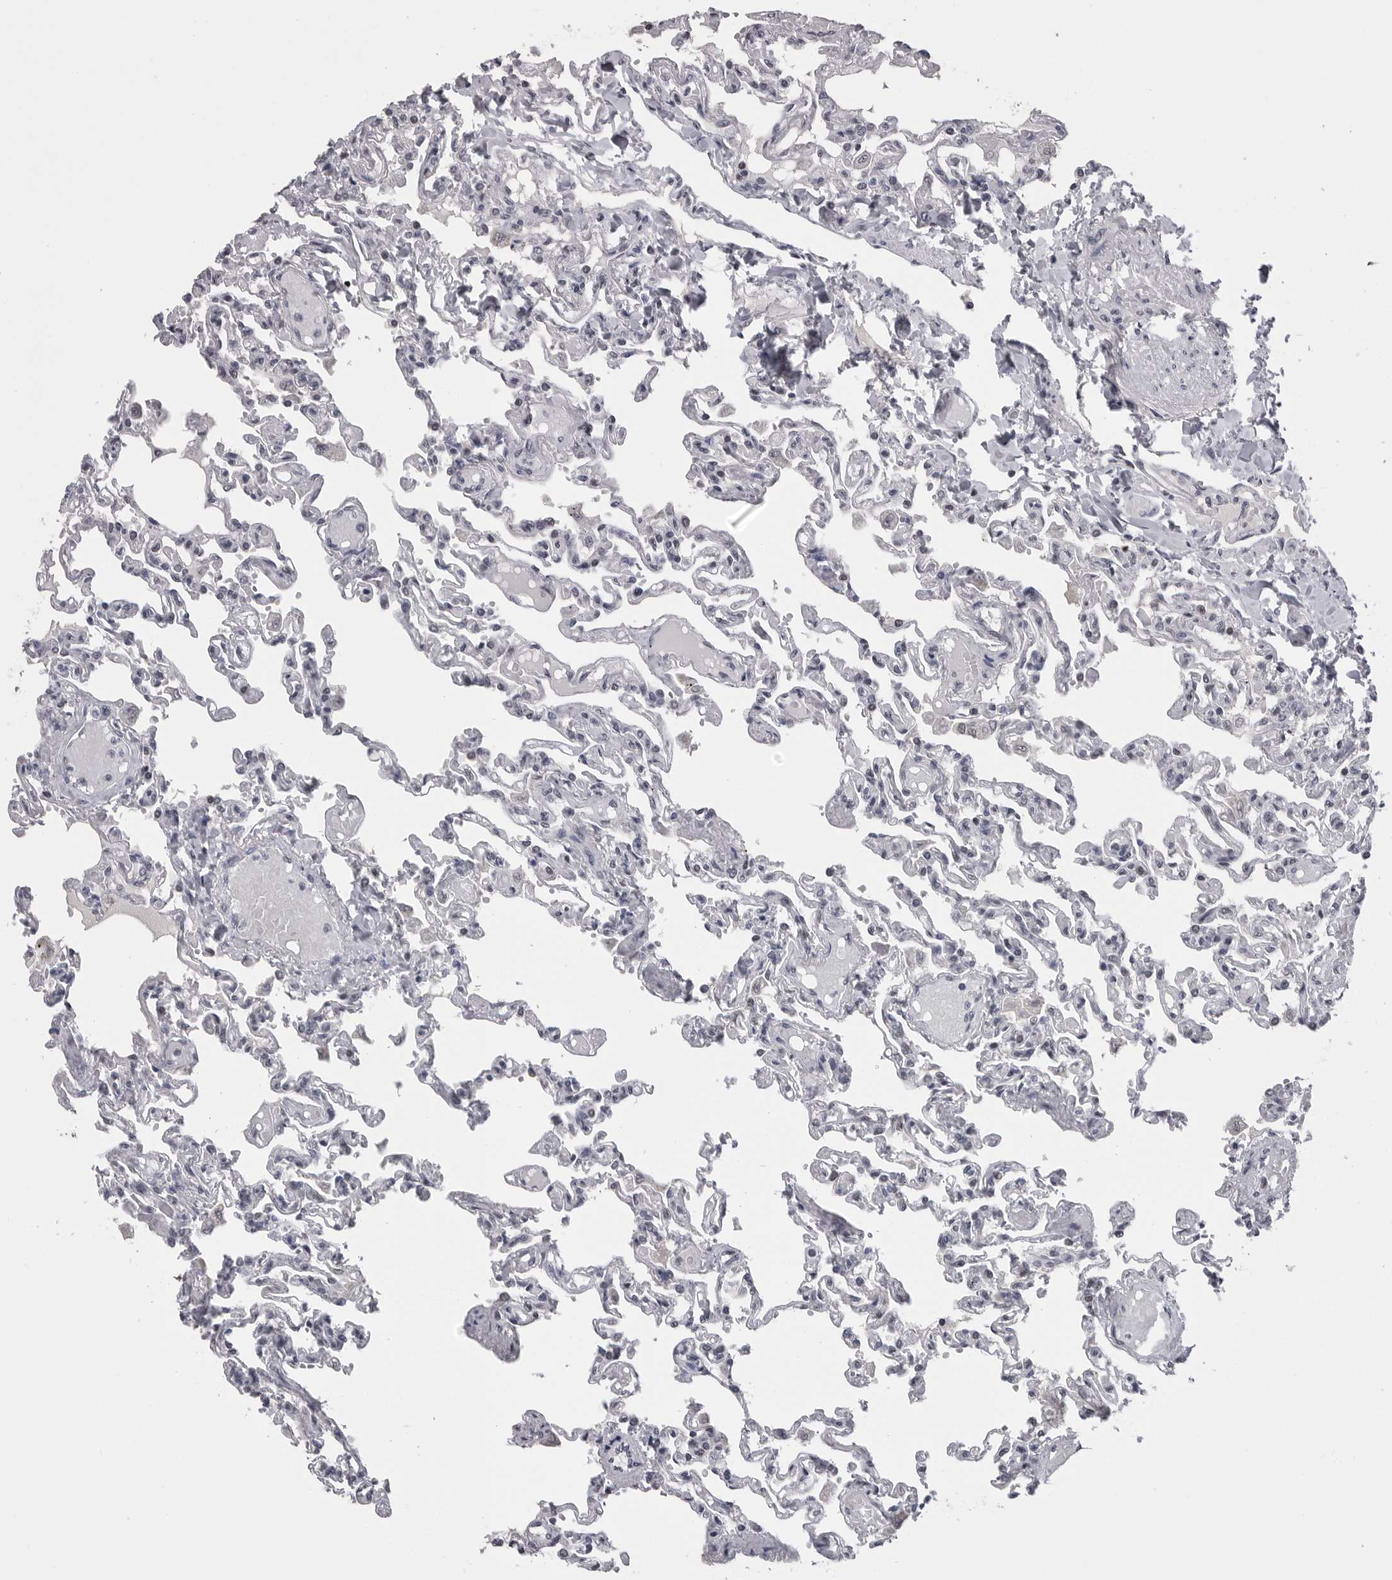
{"staining": {"intensity": "weak", "quantity": "<25%", "location": "nuclear"}, "tissue": "lung", "cell_type": "Alveolar cells", "image_type": "normal", "snomed": [{"axis": "morphology", "description": "Normal tissue, NOS"}, {"axis": "topography", "description": "Lung"}], "caption": "IHC photomicrograph of unremarkable human lung stained for a protein (brown), which shows no staining in alveolar cells.", "gene": "DLG2", "patient": {"sex": "male", "age": 21}}